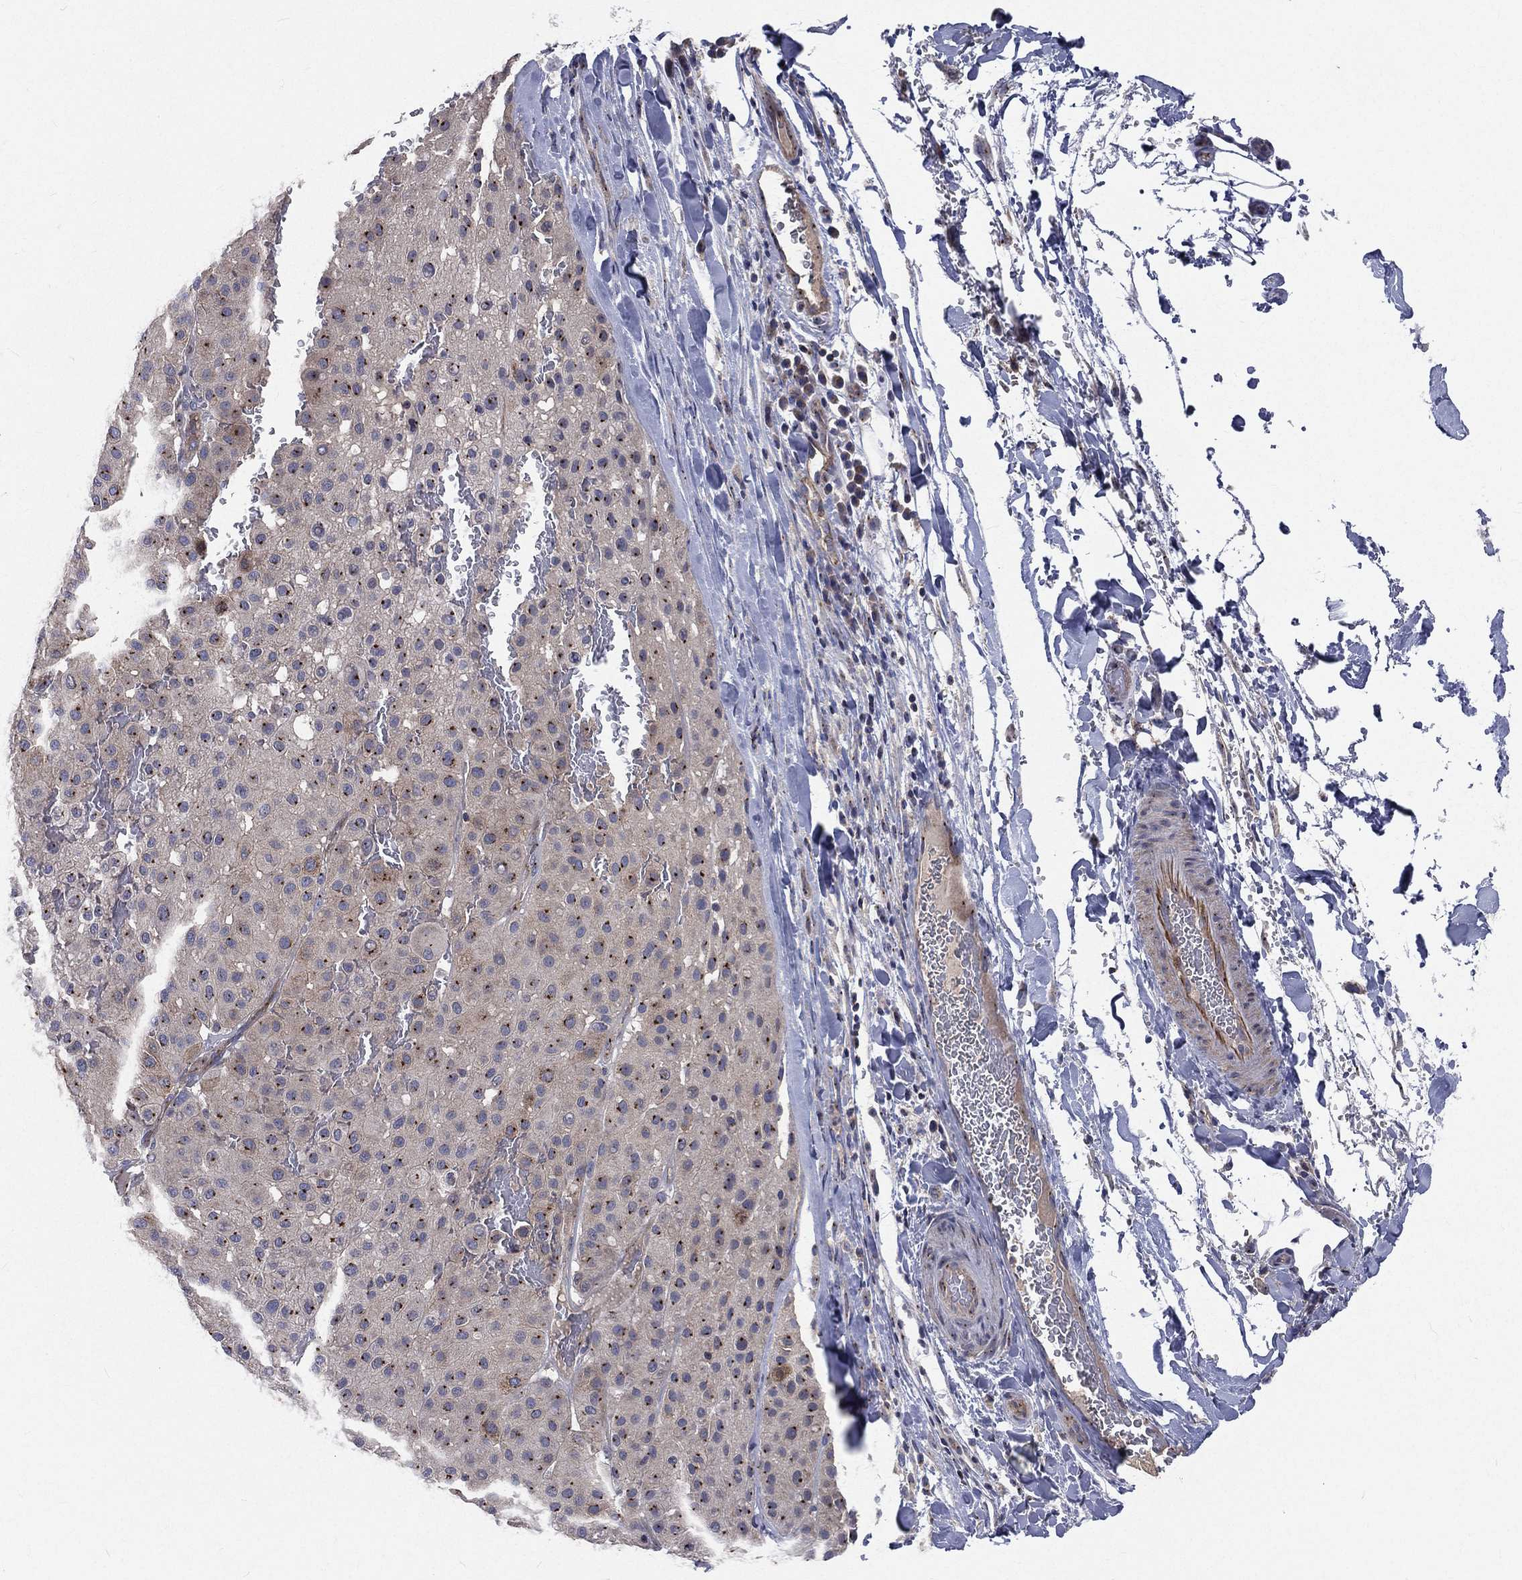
{"staining": {"intensity": "moderate", "quantity": "25%-75%", "location": "cytoplasmic/membranous"}, "tissue": "melanoma", "cell_type": "Tumor cells", "image_type": "cancer", "snomed": [{"axis": "morphology", "description": "Malignant melanoma, Metastatic site"}, {"axis": "topography", "description": "Smooth muscle"}], "caption": "Protein staining of malignant melanoma (metastatic site) tissue shows moderate cytoplasmic/membranous positivity in approximately 25%-75% of tumor cells.", "gene": "CROCC", "patient": {"sex": "male", "age": 41}}